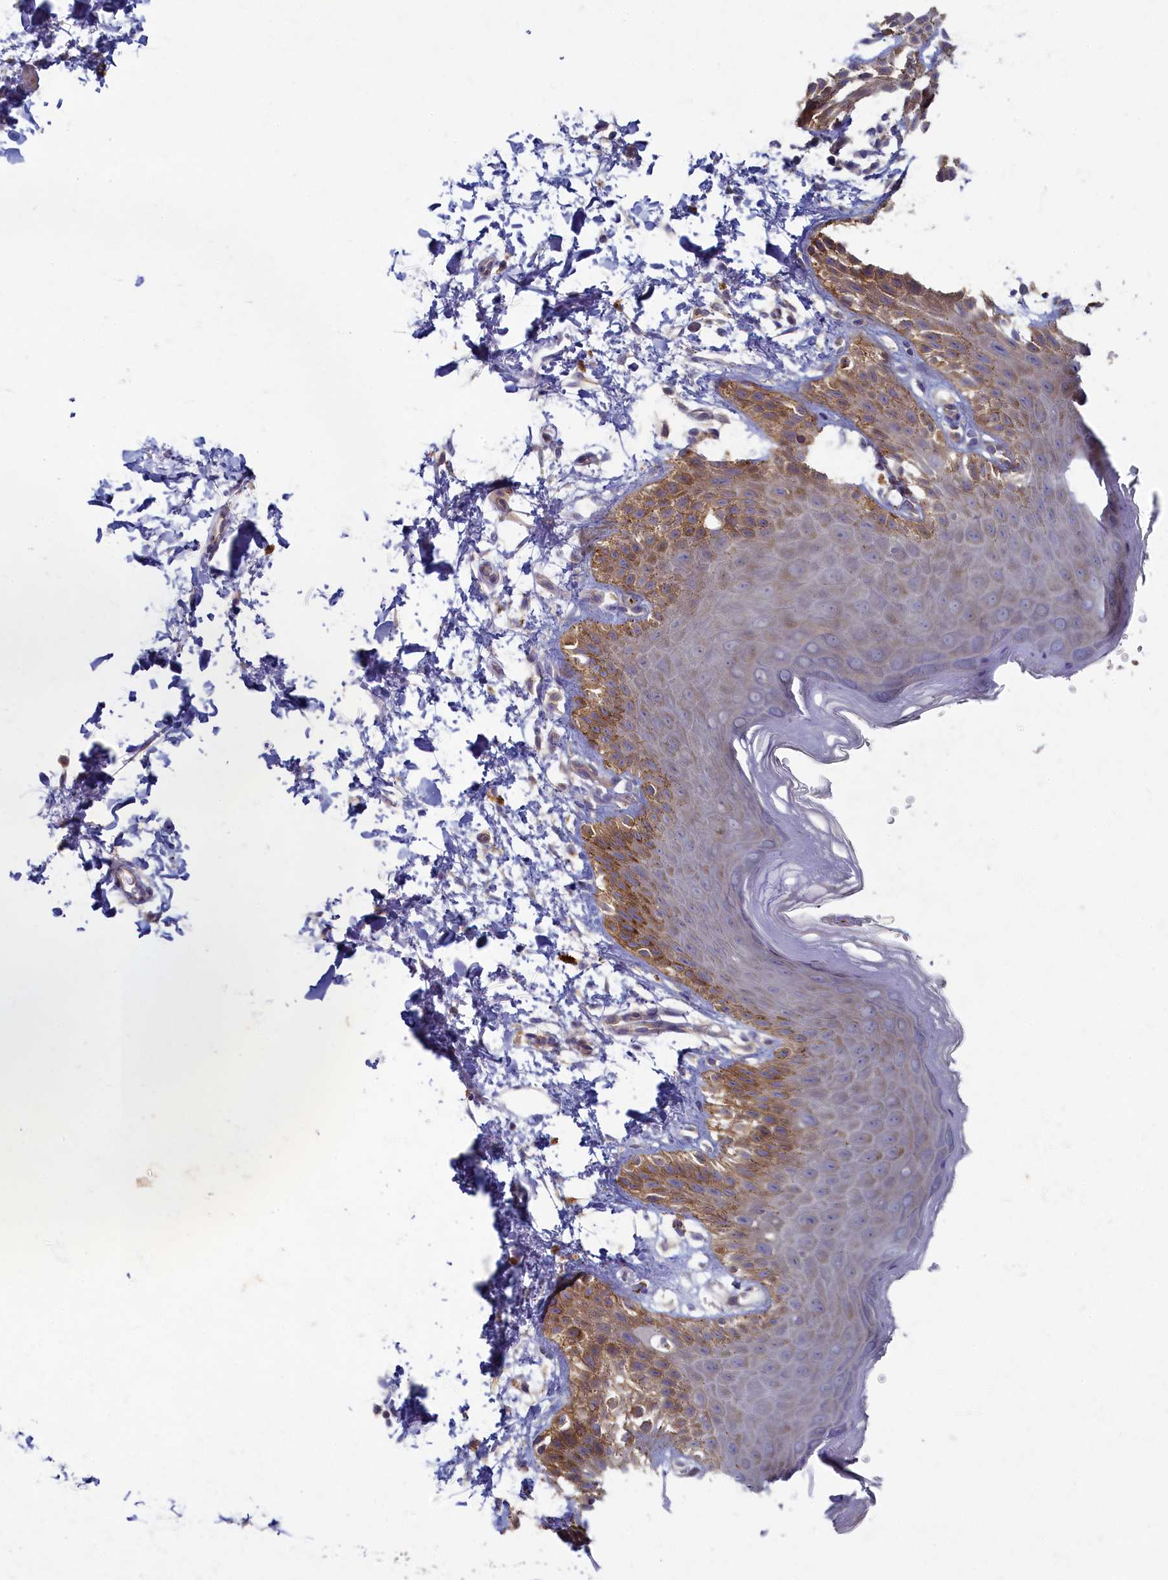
{"staining": {"intensity": "moderate", "quantity": "25%-75%", "location": "cytoplasmic/membranous"}, "tissue": "skin", "cell_type": "Epidermal cells", "image_type": "normal", "snomed": [{"axis": "morphology", "description": "Normal tissue, NOS"}, {"axis": "topography", "description": "Anal"}], "caption": "A brown stain shows moderate cytoplasmic/membranous positivity of a protein in epidermal cells of benign skin.", "gene": "WDR59", "patient": {"sex": "male", "age": 44}}